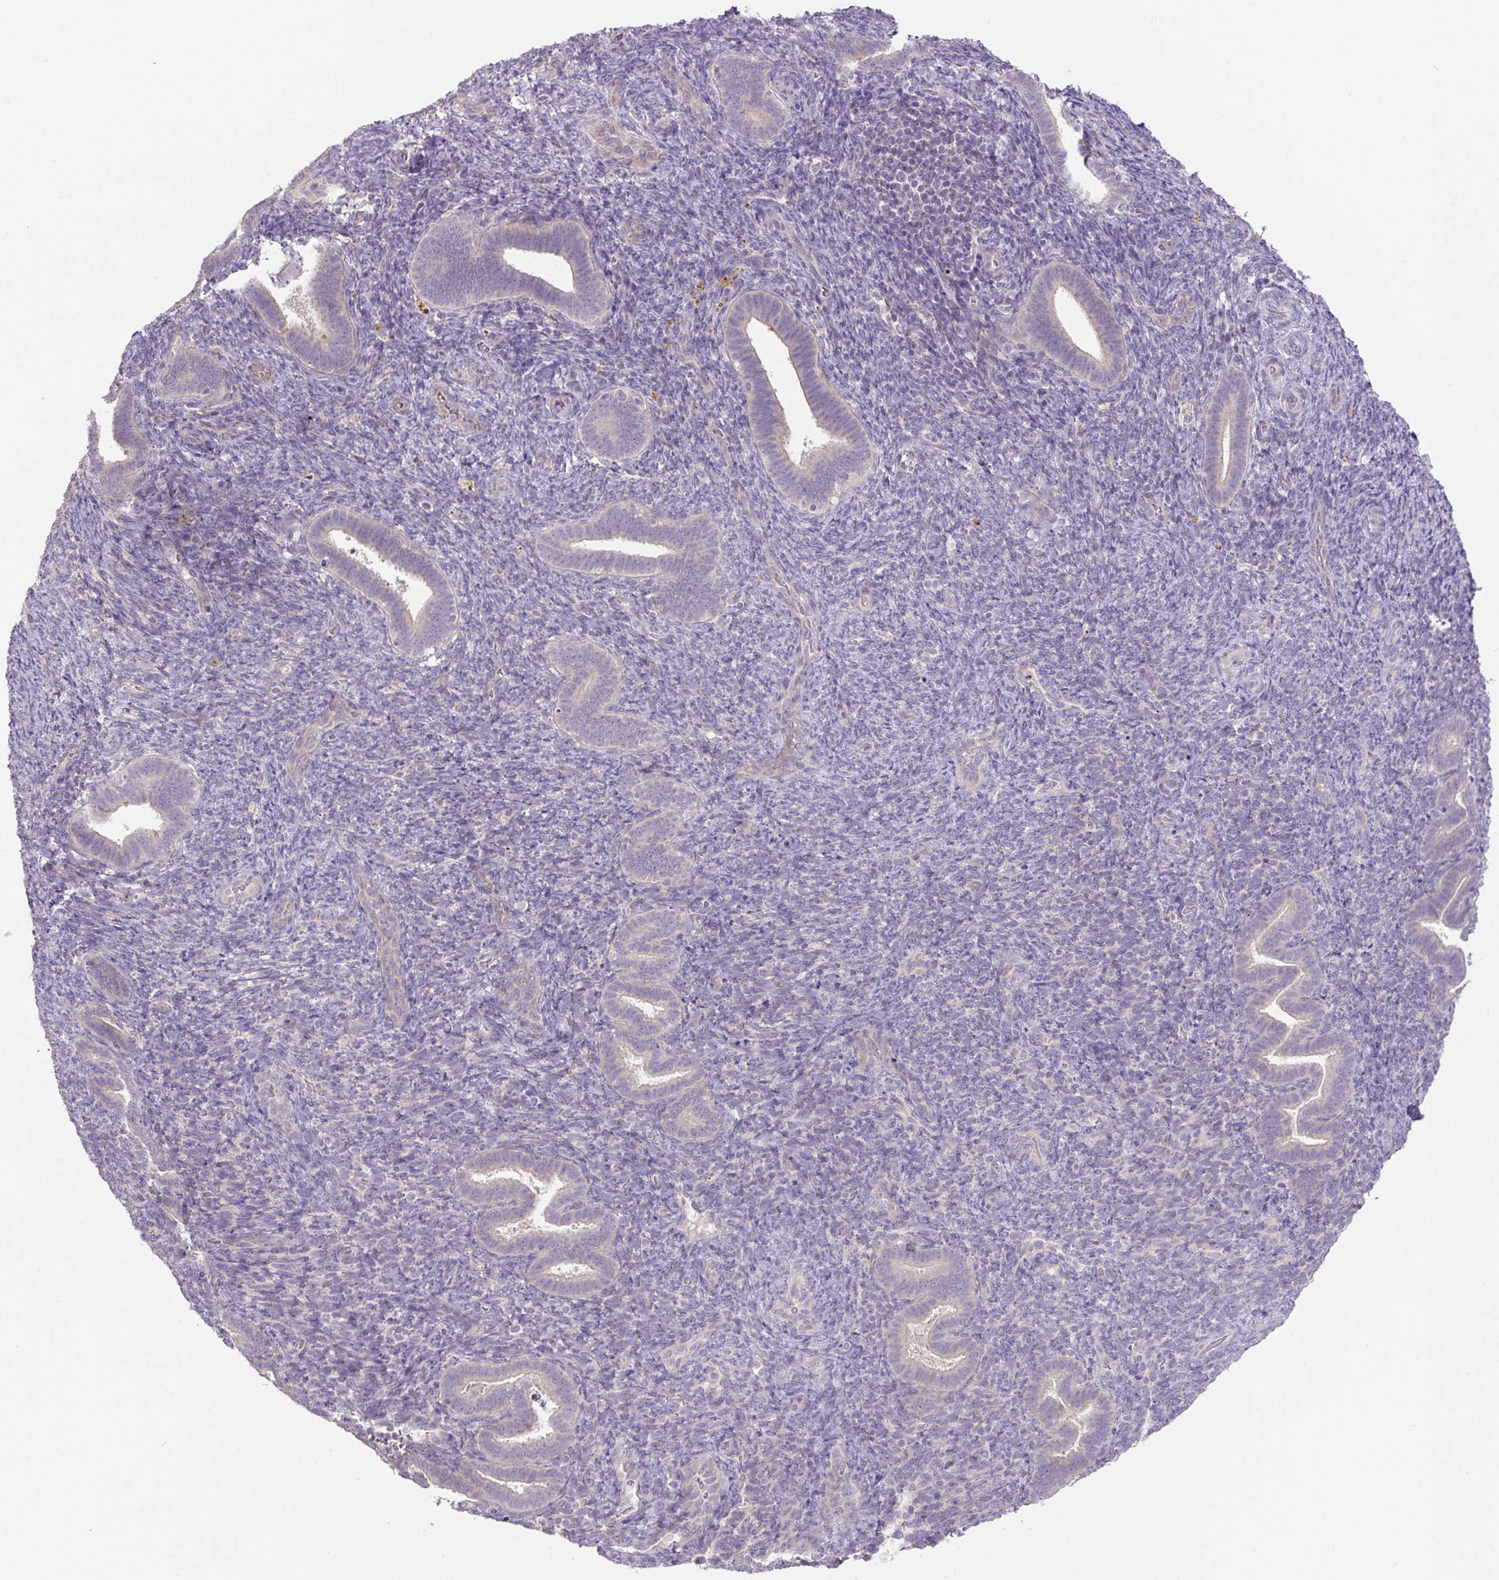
{"staining": {"intensity": "negative", "quantity": "none", "location": "none"}, "tissue": "endometrium", "cell_type": "Cells in endometrial stroma", "image_type": "normal", "snomed": [{"axis": "morphology", "description": "Normal tissue, NOS"}, {"axis": "topography", "description": "Endometrium"}], "caption": "The micrograph demonstrates no significant positivity in cells in endometrial stroma of endometrium.", "gene": "UBL3", "patient": {"sex": "female", "age": 34}}